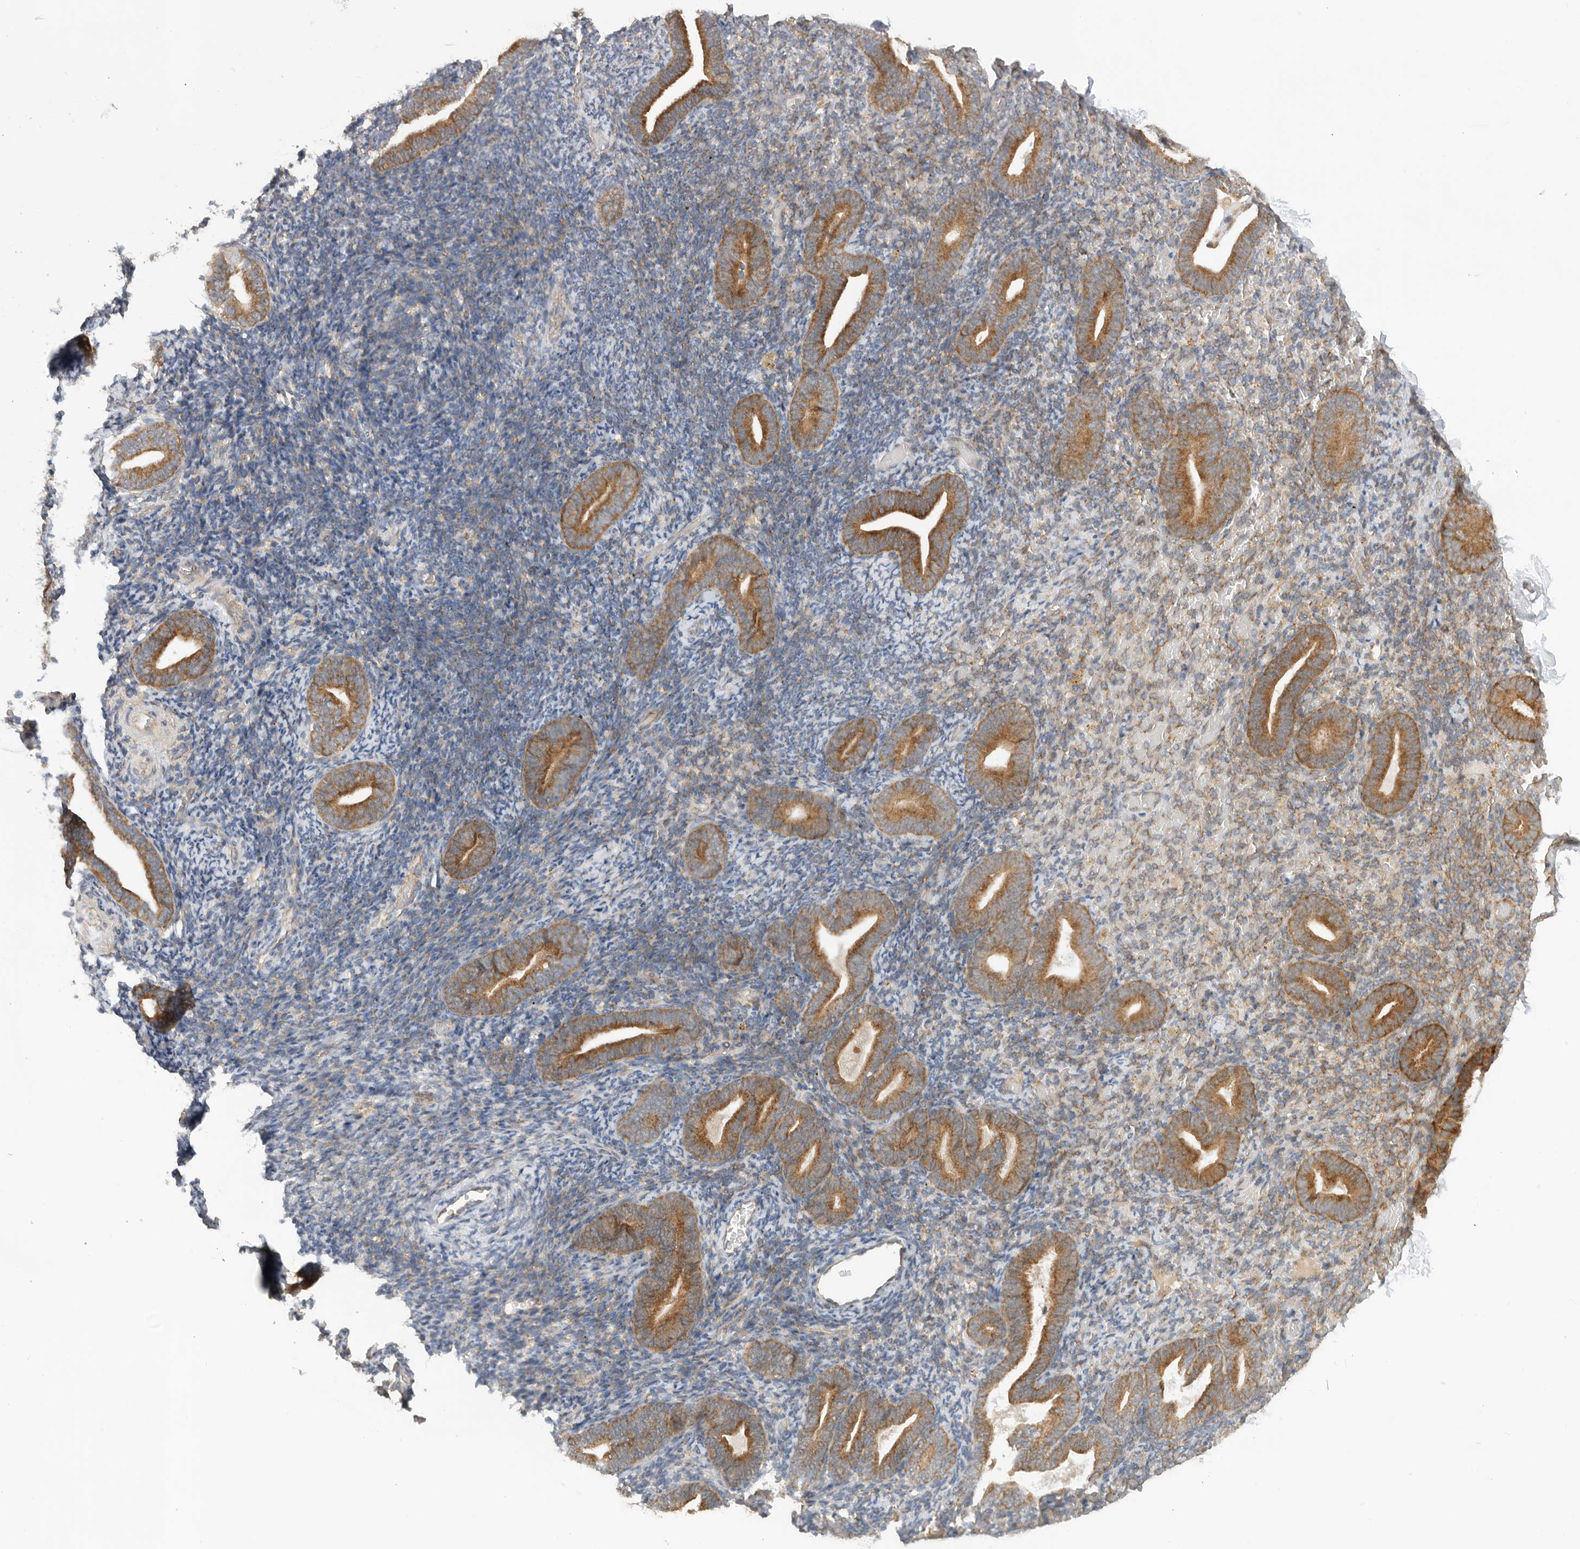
{"staining": {"intensity": "negative", "quantity": "none", "location": "none"}, "tissue": "endometrium", "cell_type": "Cells in endometrial stroma", "image_type": "normal", "snomed": [{"axis": "morphology", "description": "Normal tissue, NOS"}, {"axis": "topography", "description": "Endometrium"}], "caption": "Immunohistochemistry photomicrograph of normal endometrium stained for a protein (brown), which demonstrates no expression in cells in endometrial stroma.", "gene": "PUM1", "patient": {"sex": "female", "age": 51}}